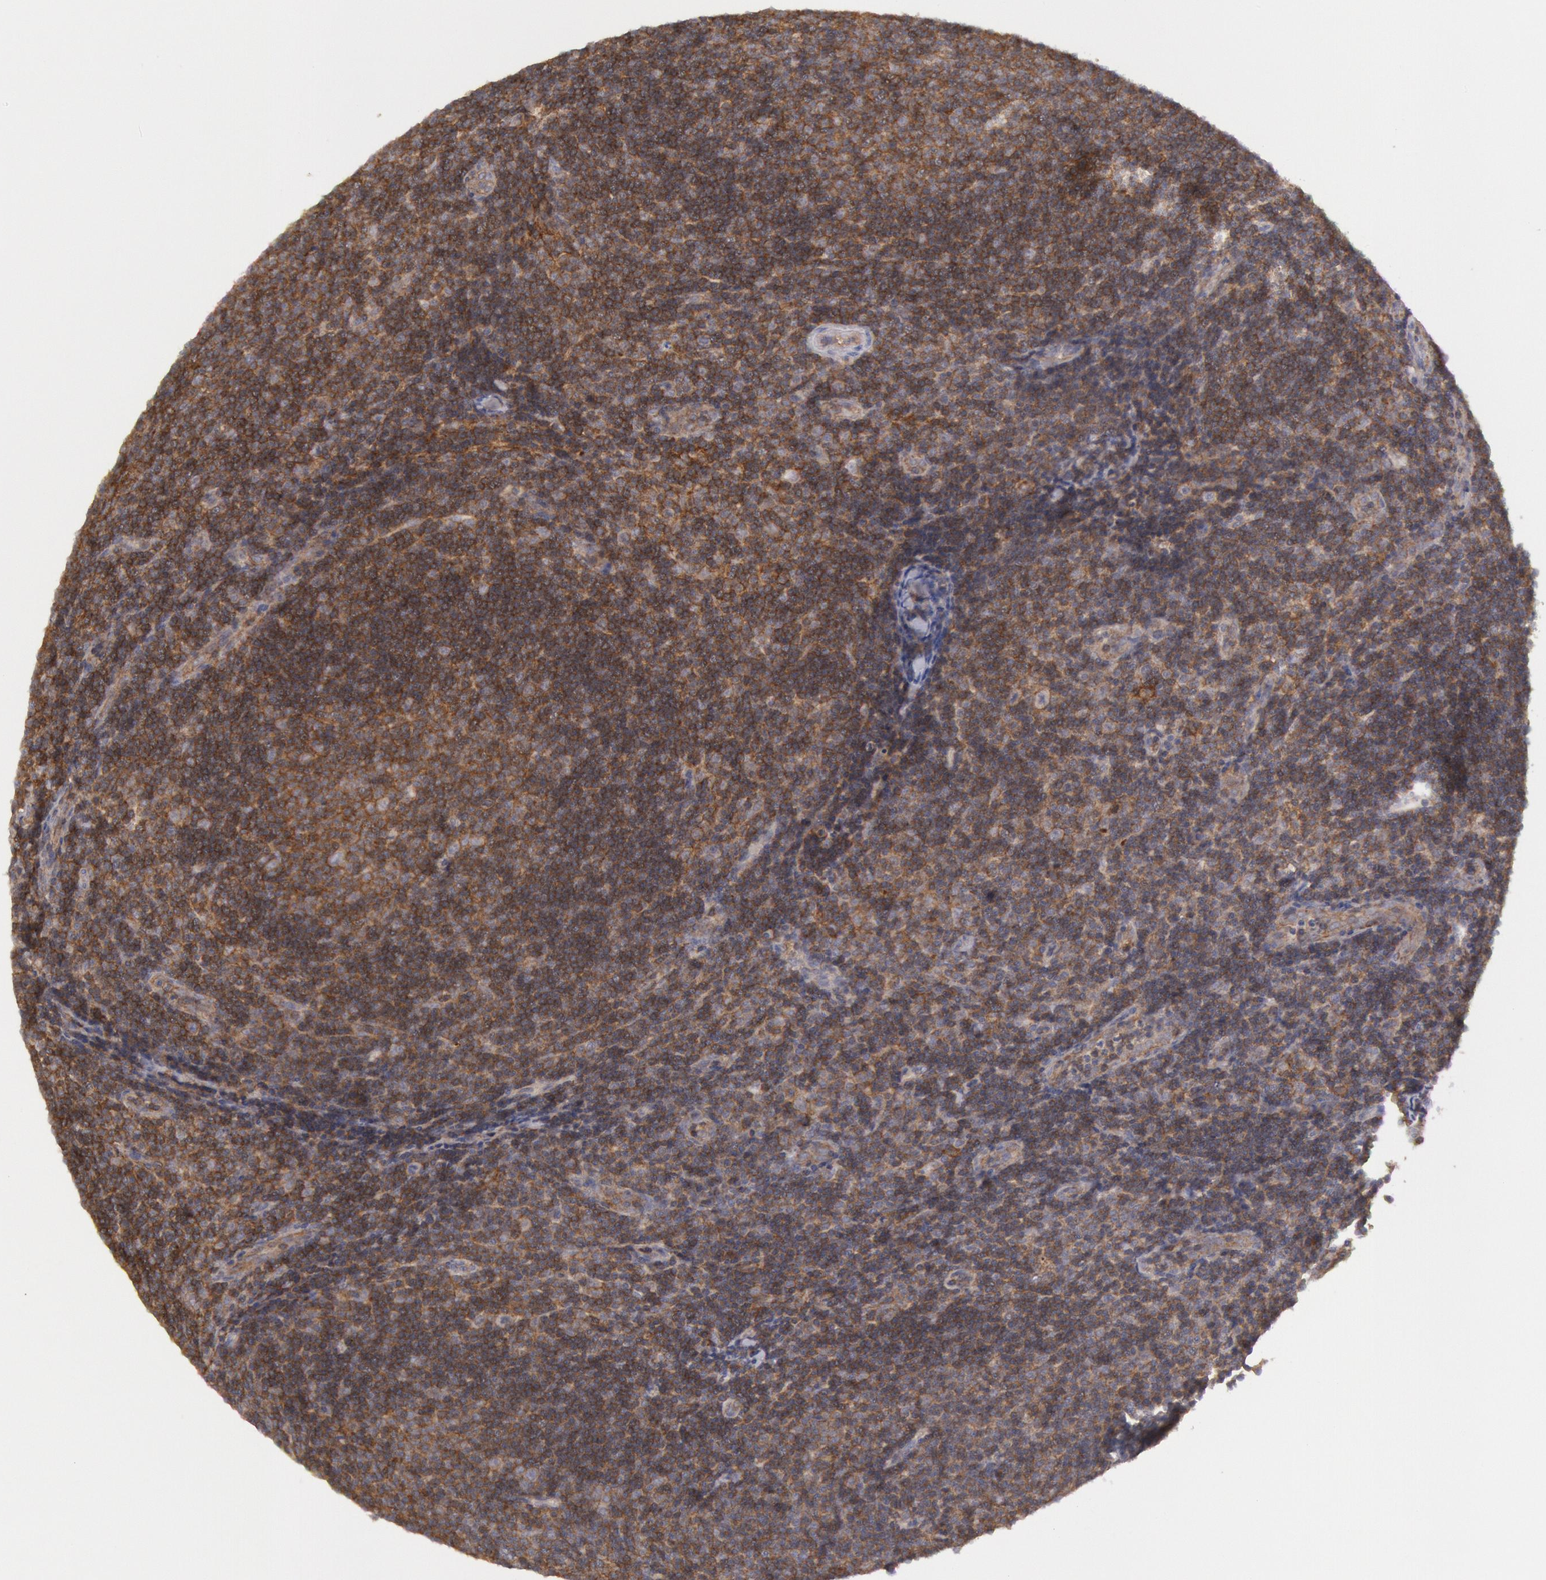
{"staining": {"intensity": "strong", "quantity": ">75%", "location": "cytoplasmic/membranous"}, "tissue": "lymphoma", "cell_type": "Tumor cells", "image_type": "cancer", "snomed": [{"axis": "morphology", "description": "Malignant lymphoma, non-Hodgkin's type, Low grade"}, {"axis": "topography", "description": "Lymph node"}], "caption": "There is high levels of strong cytoplasmic/membranous staining in tumor cells of lymphoma, as demonstrated by immunohistochemical staining (brown color).", "gene": "STX4", "patient": {"sex": "male", "age": 49}}